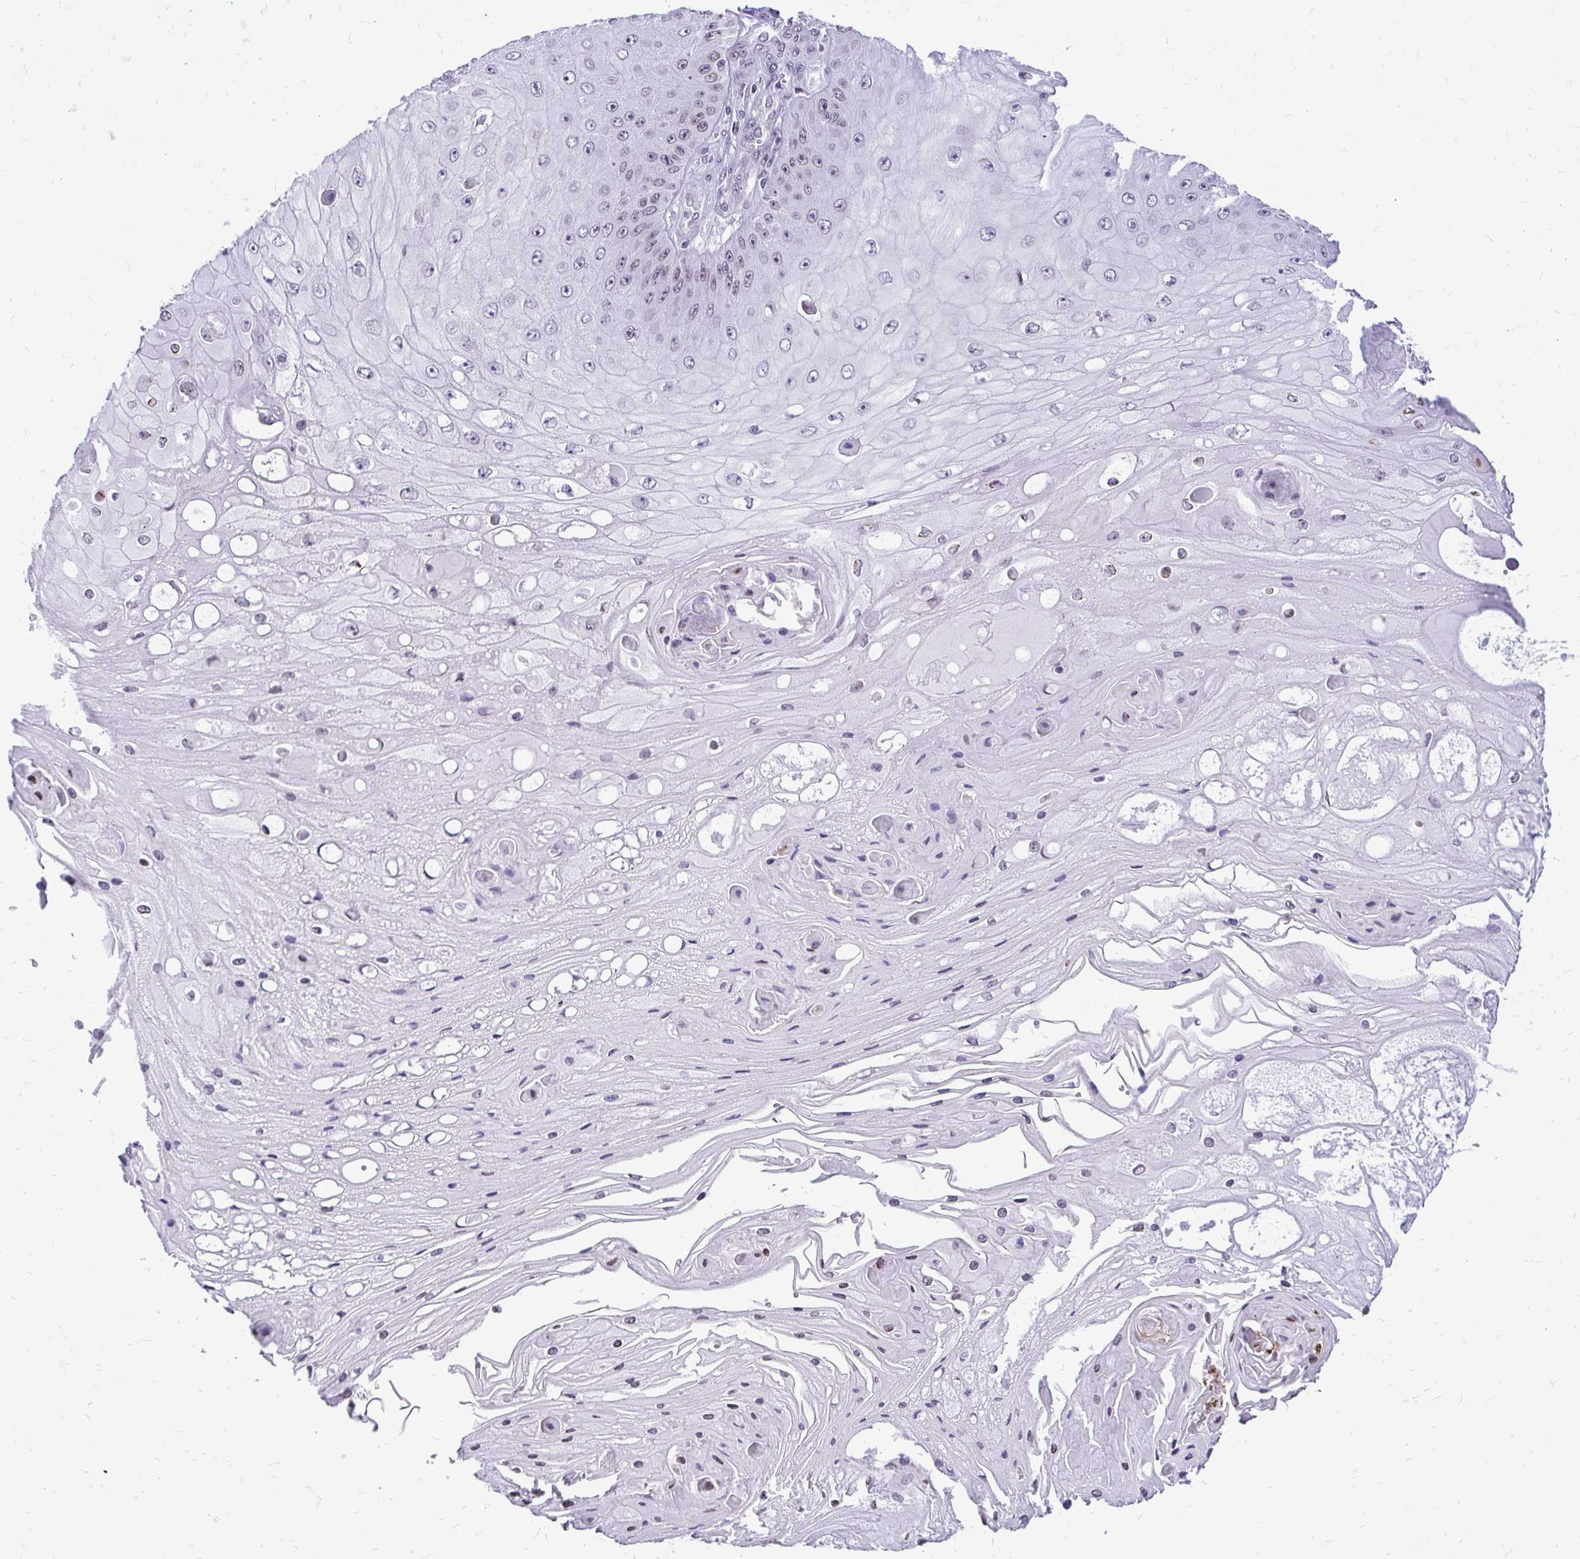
{"staining": {"intensity": "negative", "quantity": "none", "location": "none"}, "tissue": "skin cancer", "cell_type": "Tumor cells", "image_type": "cancer", "snomed": [{"axis": "morphology", "description": "Squamous cell carcinoma, NOS"}, {"axis": "topography", "description": "Skin"}], "caption": "Immunohistochemical staining of human skin cancer (squamous cell carcinoma) reveals no significant expression in tumor cells.", "gene": "BANF1", "patient": {"sex": "male", "age": 70}}